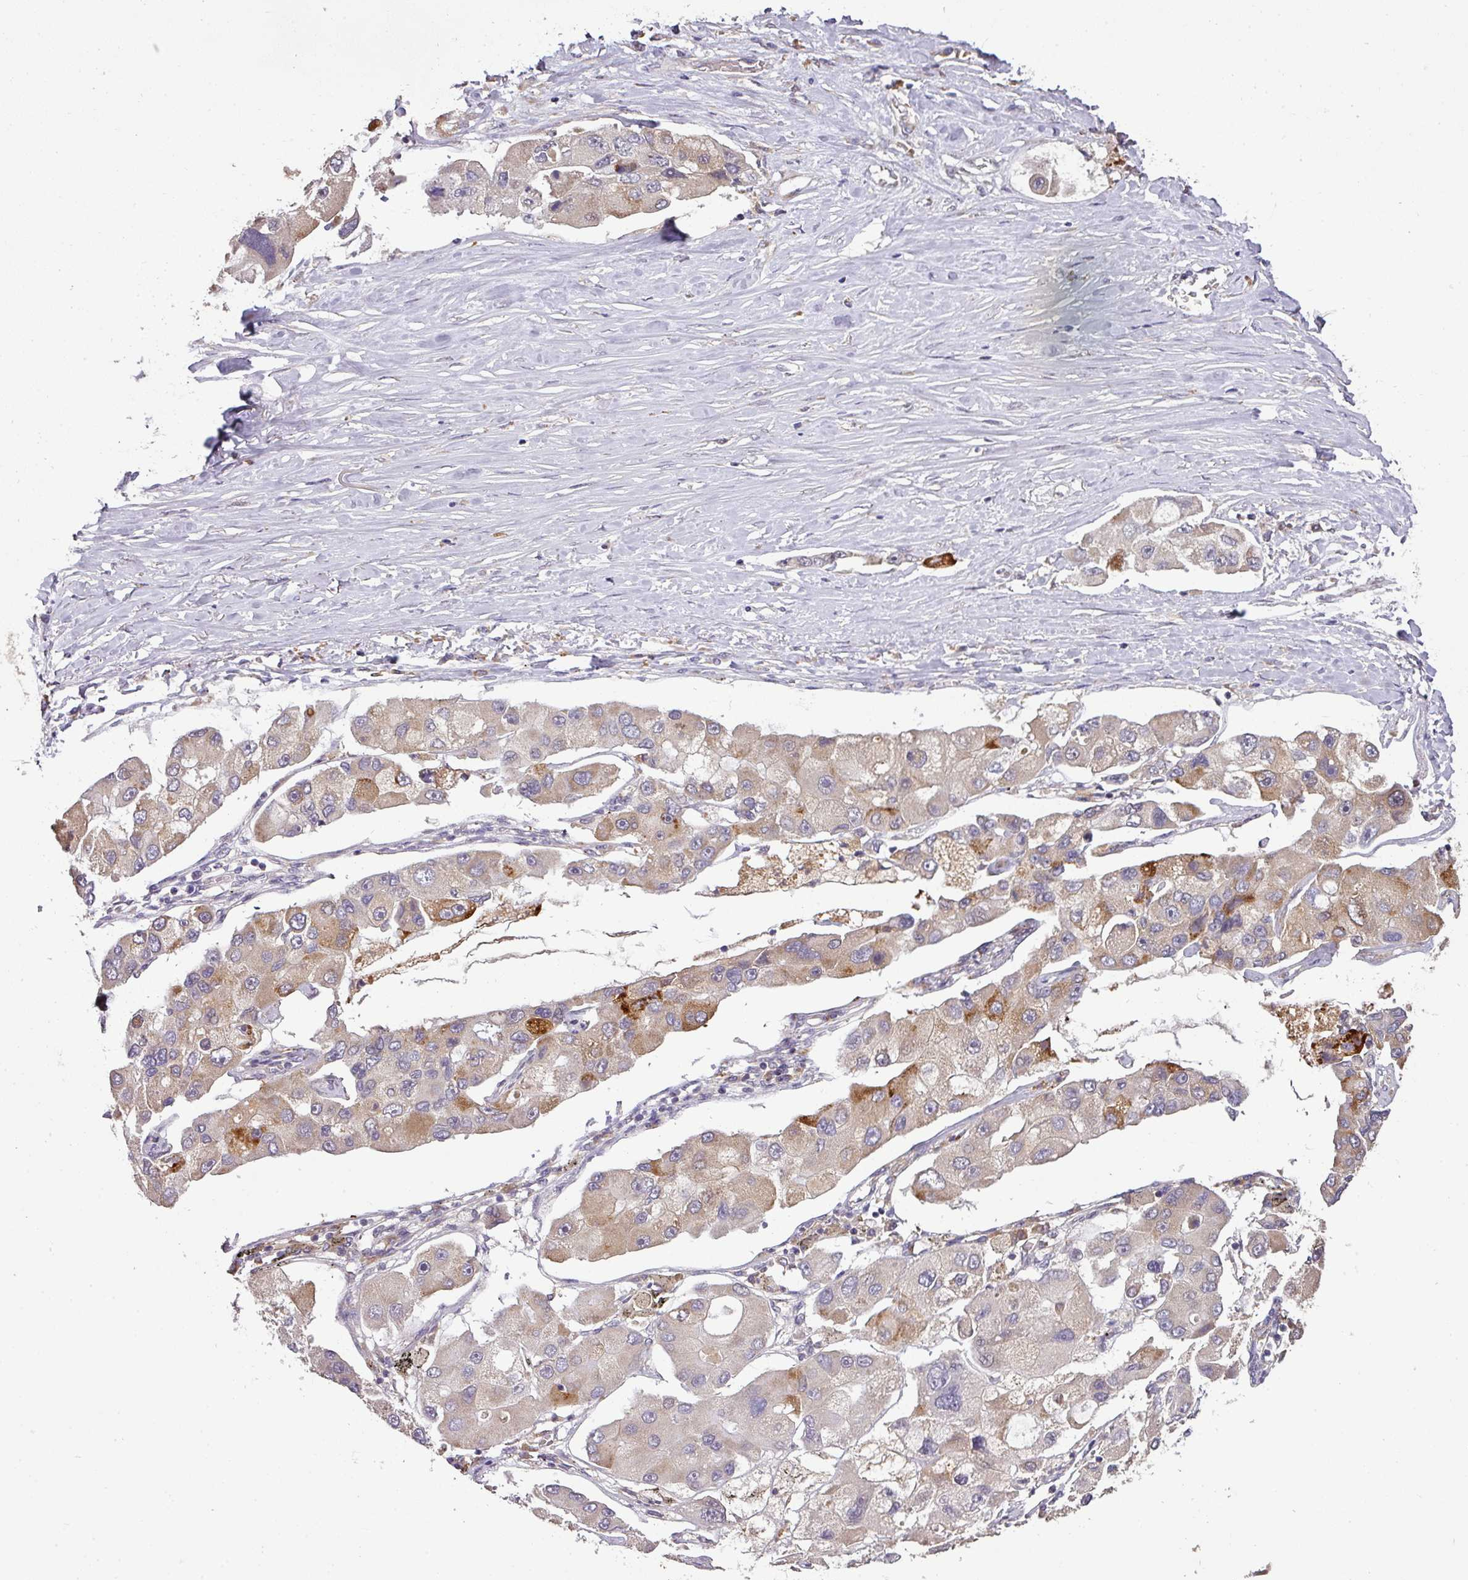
{"staining": {"intensity": "moderate", "quantity": "<25%", "location": "cytoplasmic/membranous"}, "tissue": "lung cancer", "cell_type": "Tumor cells", "image_type": "cancer", "snomed": [{"axis": "morphology", "description": "Adenocarcinoma, NOS"}, {"axis": "topography", "description": "Lung"}], "caption": "Immunohistochemical staining of lung cancer reveals low levels of moderate cytoplasmic/membranous expression in about <25% of tumor cells.", "gene": "SPCS3", "patient": {"sex": "female", "age": 54}}